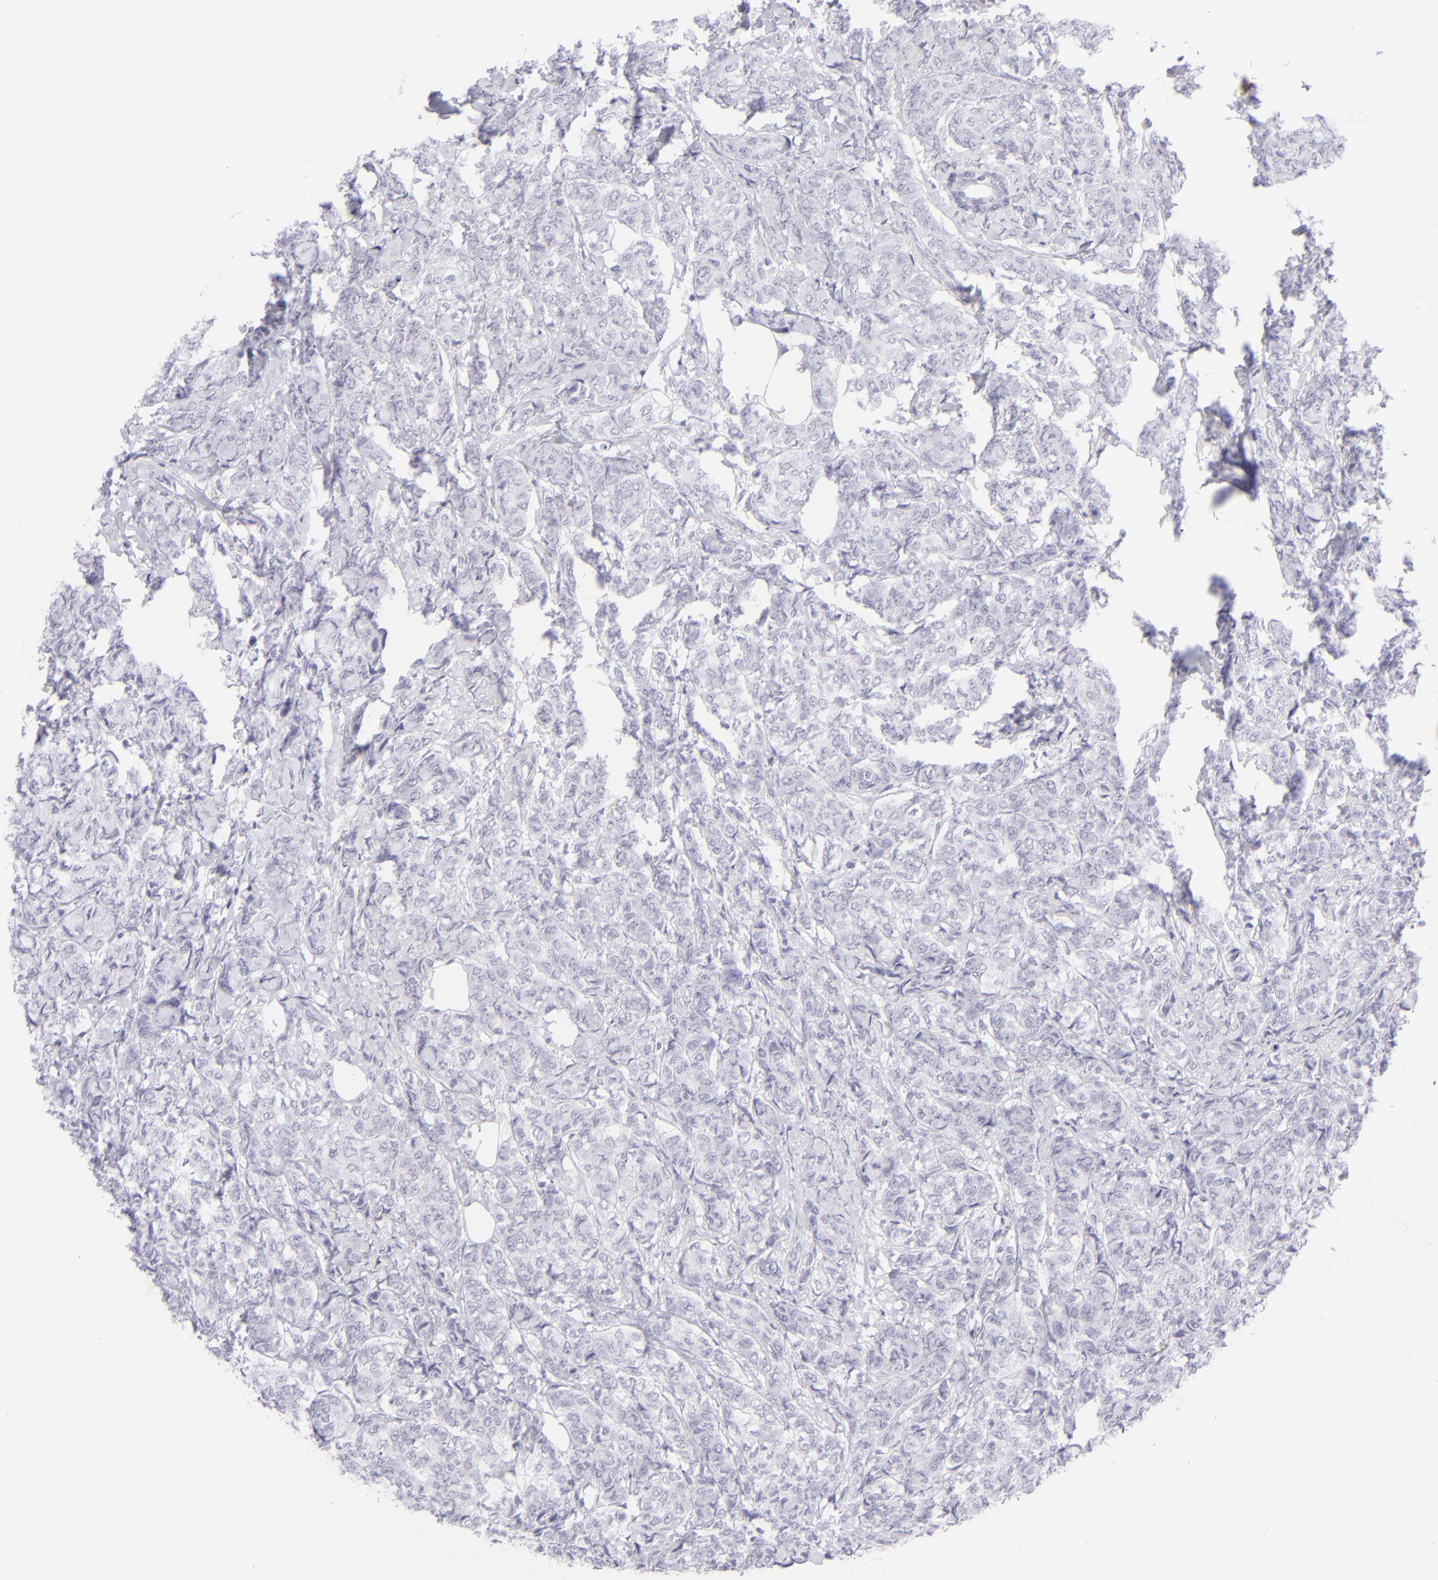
{"staining": {"intensity": "negative", "quantity": "none", "location": "none"}, "tissue": "breast cancer", "cell_type": "Tumor cells", "image_type": "cancer", "snomed": [{"axis": "morphology", "description": "Lobular carcinoma"}, {"axis": "topography", "description": "Breast"}], "caption": "This is a image of immunohistochemistry staining of breast cancer (lobular carcinoma), which shows no expression in tumor cells.", "gene": "FCER2", "patient": {"sex": "female", "age": 60}}